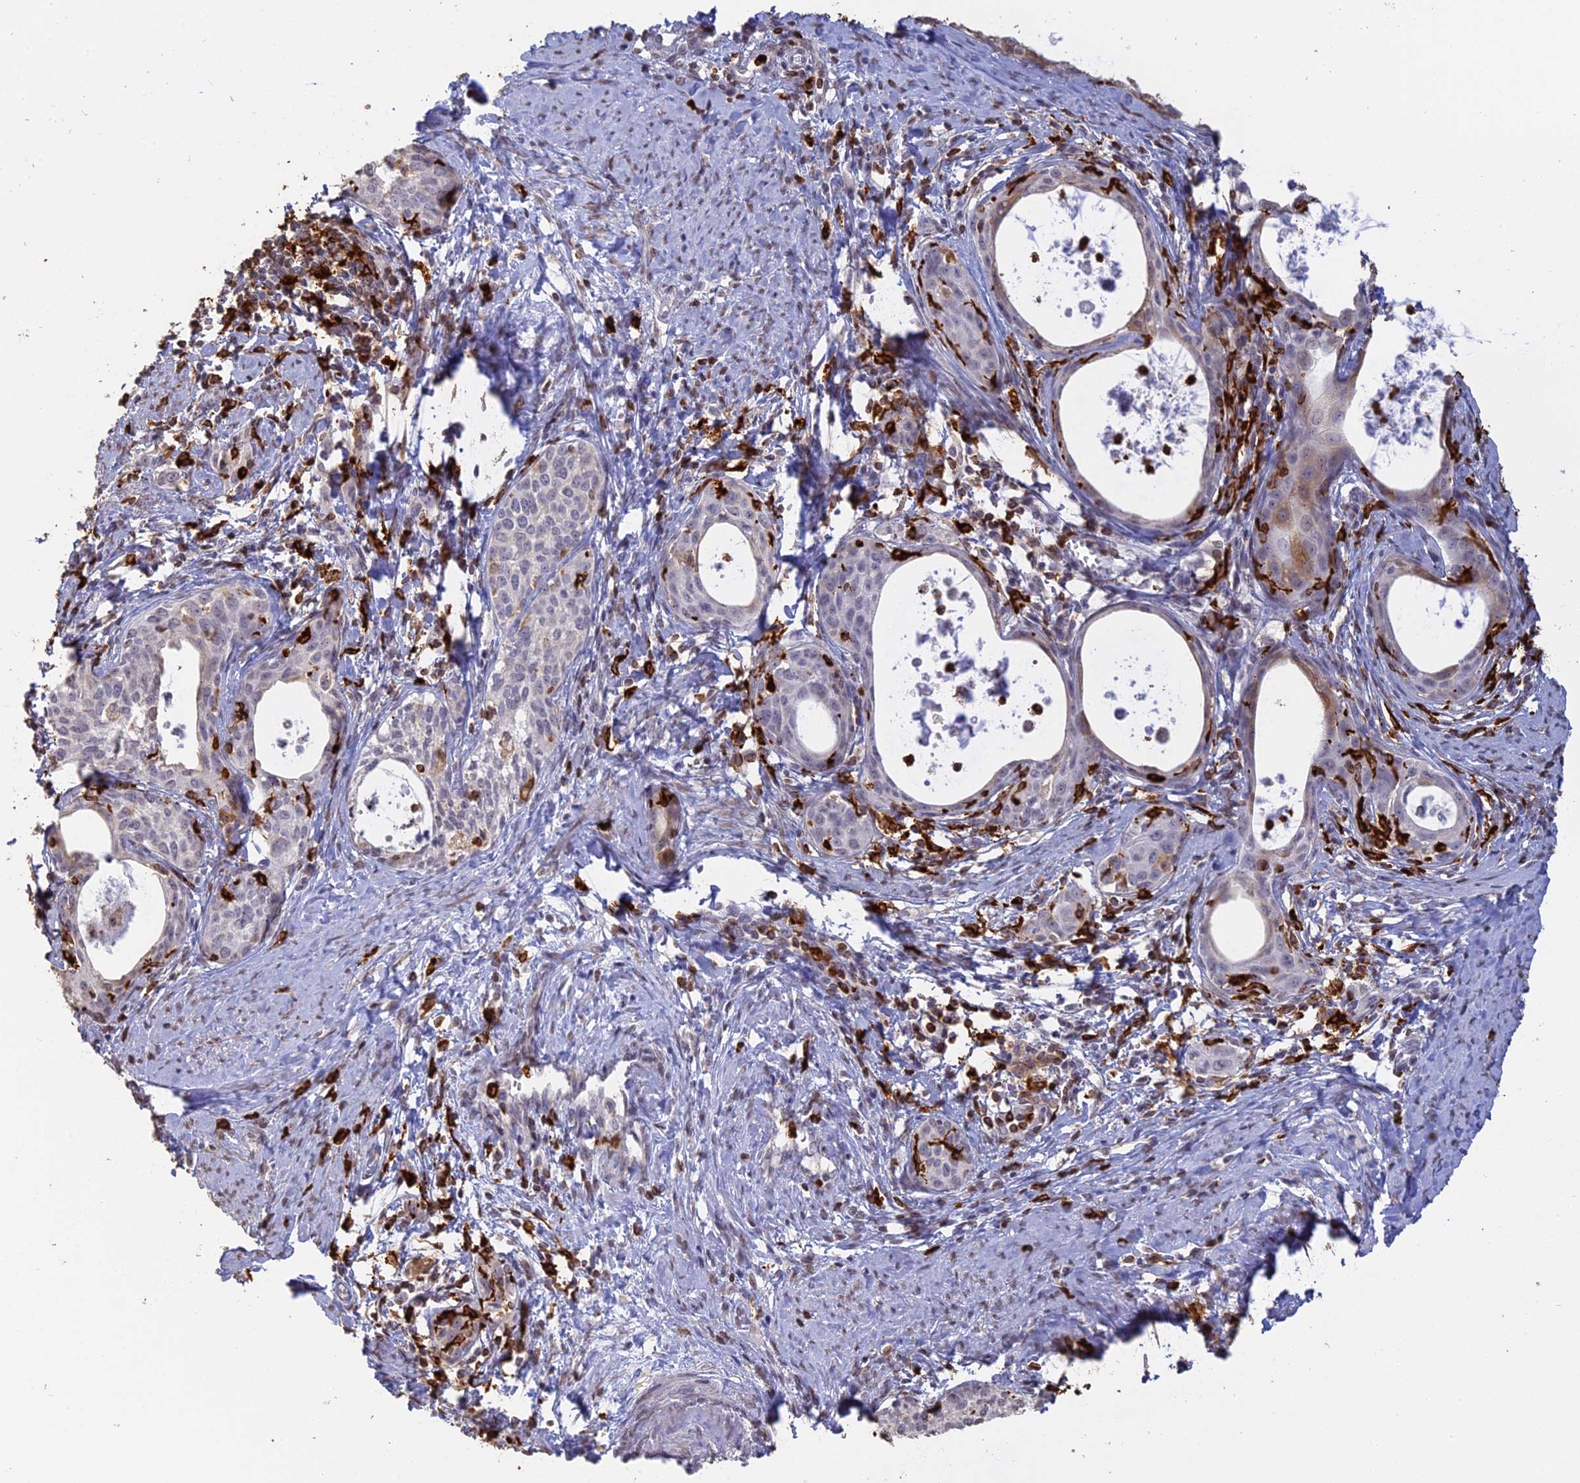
{"staining": {"intensity": "negative", "quantity": "none", "location": "none"}, "tissue": "cervical cancer", "cell_type": "Tumor cells", "image_type": "cancer", "snomed": [{"axis": "morphology", "description": "Squamous cell carcinoma, NOS"}, {"axis": "topography", "description": "Cervix"}], "caption": "A high-resolution photomicrograph shows immunohistochemistry staining of squamous cell carcinoma (cervical), which reveals no significant expression in tumor cells. Brightfield microscopy of immunohistochemistry stained with DAB (3,3'-diaminobenzidine) (brown) and hematoxylin (blue), captured at high magnification.", "gene": "APOBR", "patient": {"sex": "female", "age": 52}}